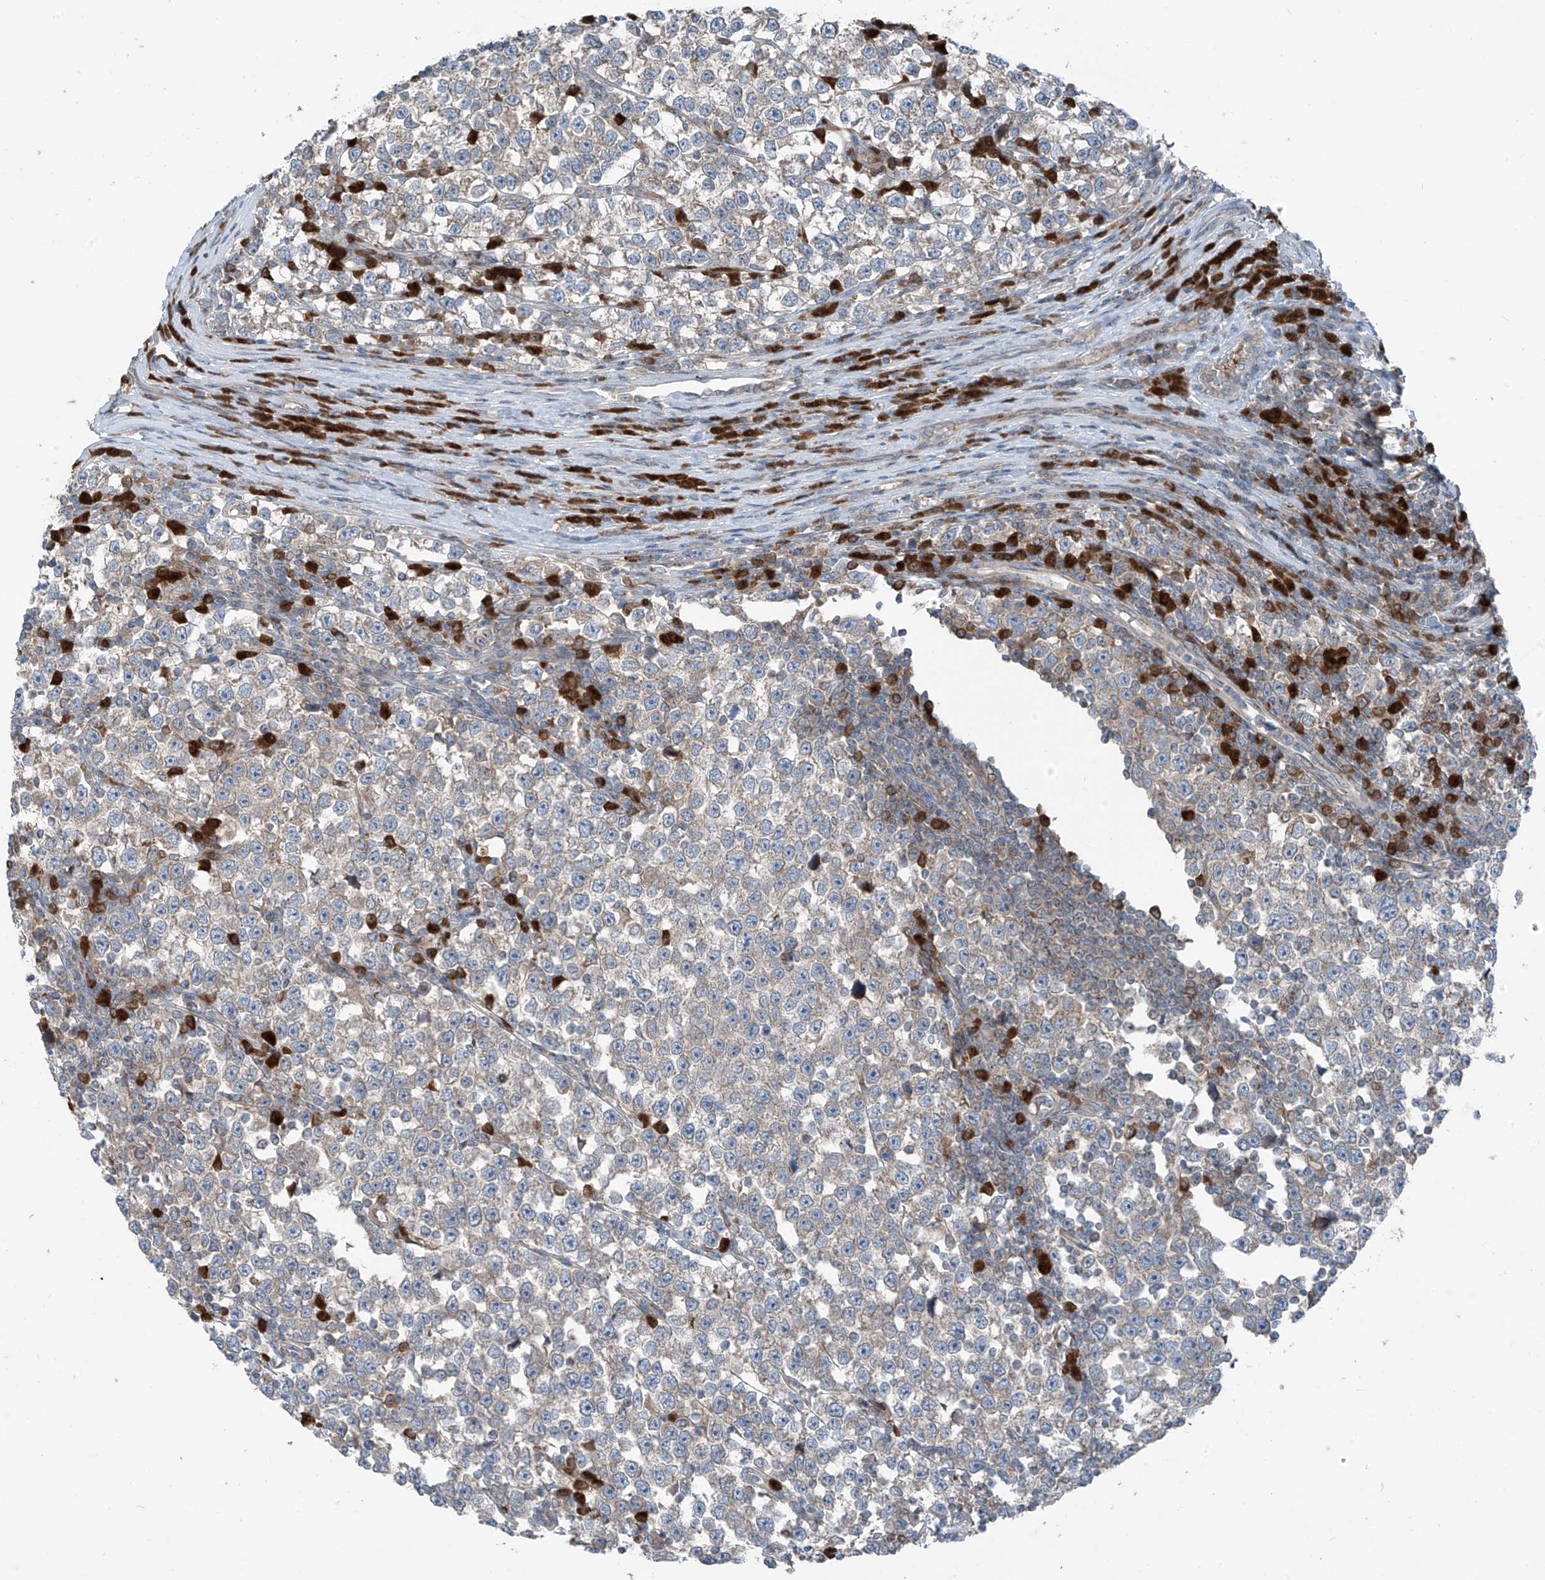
{"staining": {"intensity": "weak", "quantity": "<25%", "location": "cytoplasmic/membranous"}, "tissue": "testis cancer", "cell_type": "Tumor cells", "image_type": "cancer", "snomed": [{"axis": "morphology", "description": "Normal tissue, NOS"}, {"axis": "morphology", "description": "Seminoma, NOS"}, {"axis": "topography", "description": "Testis"}], "caption": "Tumor cells show no significant expression in testis cancer (seminoma). (IHC, brightfield microscopy, high magnification).", "gene": "SLC12A6", "patient": {"sex": "male", "age": 43}}